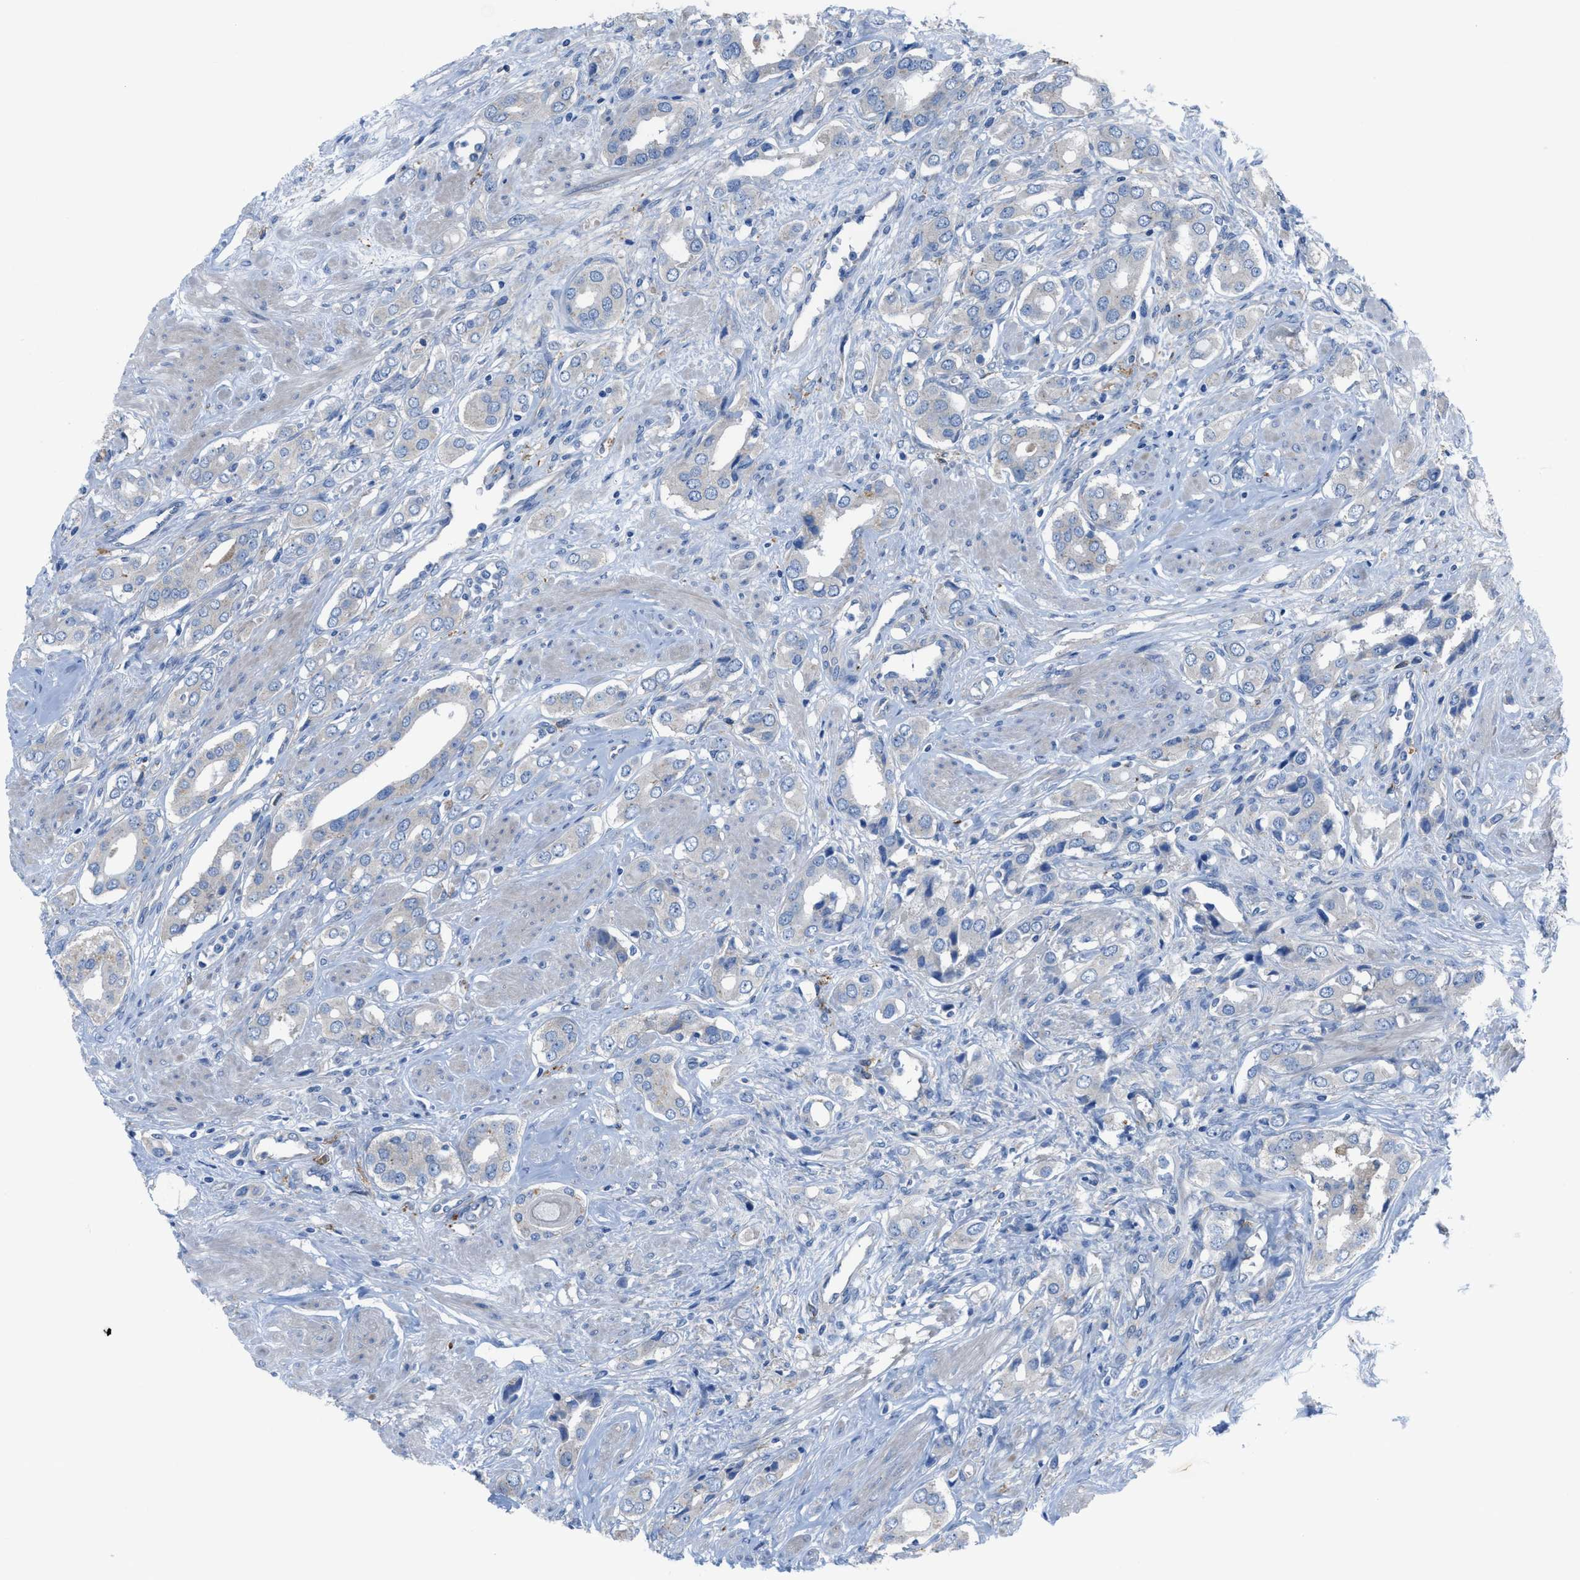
{"staining": {"intensity": "negative", "quantity": "none", "location": "none"}, "tissue": "prostate cancer", "cell_type": "Tumor cells", "image_type": "cancer", "snomed": [{"axis": "morphology", "description": "Adenocarcinoma, High grade"}, {"axis": "topography", "description": "Prostate"}], "caption": "Prostate high-grade adenocarcinoma was stained to show a protein in brown. There is no significant expression in tumor cells. (Stains: DAB immunohistochemistry with hematoxylin counter stain, Microscopy: brightfield microscopy at high magnification).", "gene": "EGFR", "patient": {"sex": "male", "age": 52}}